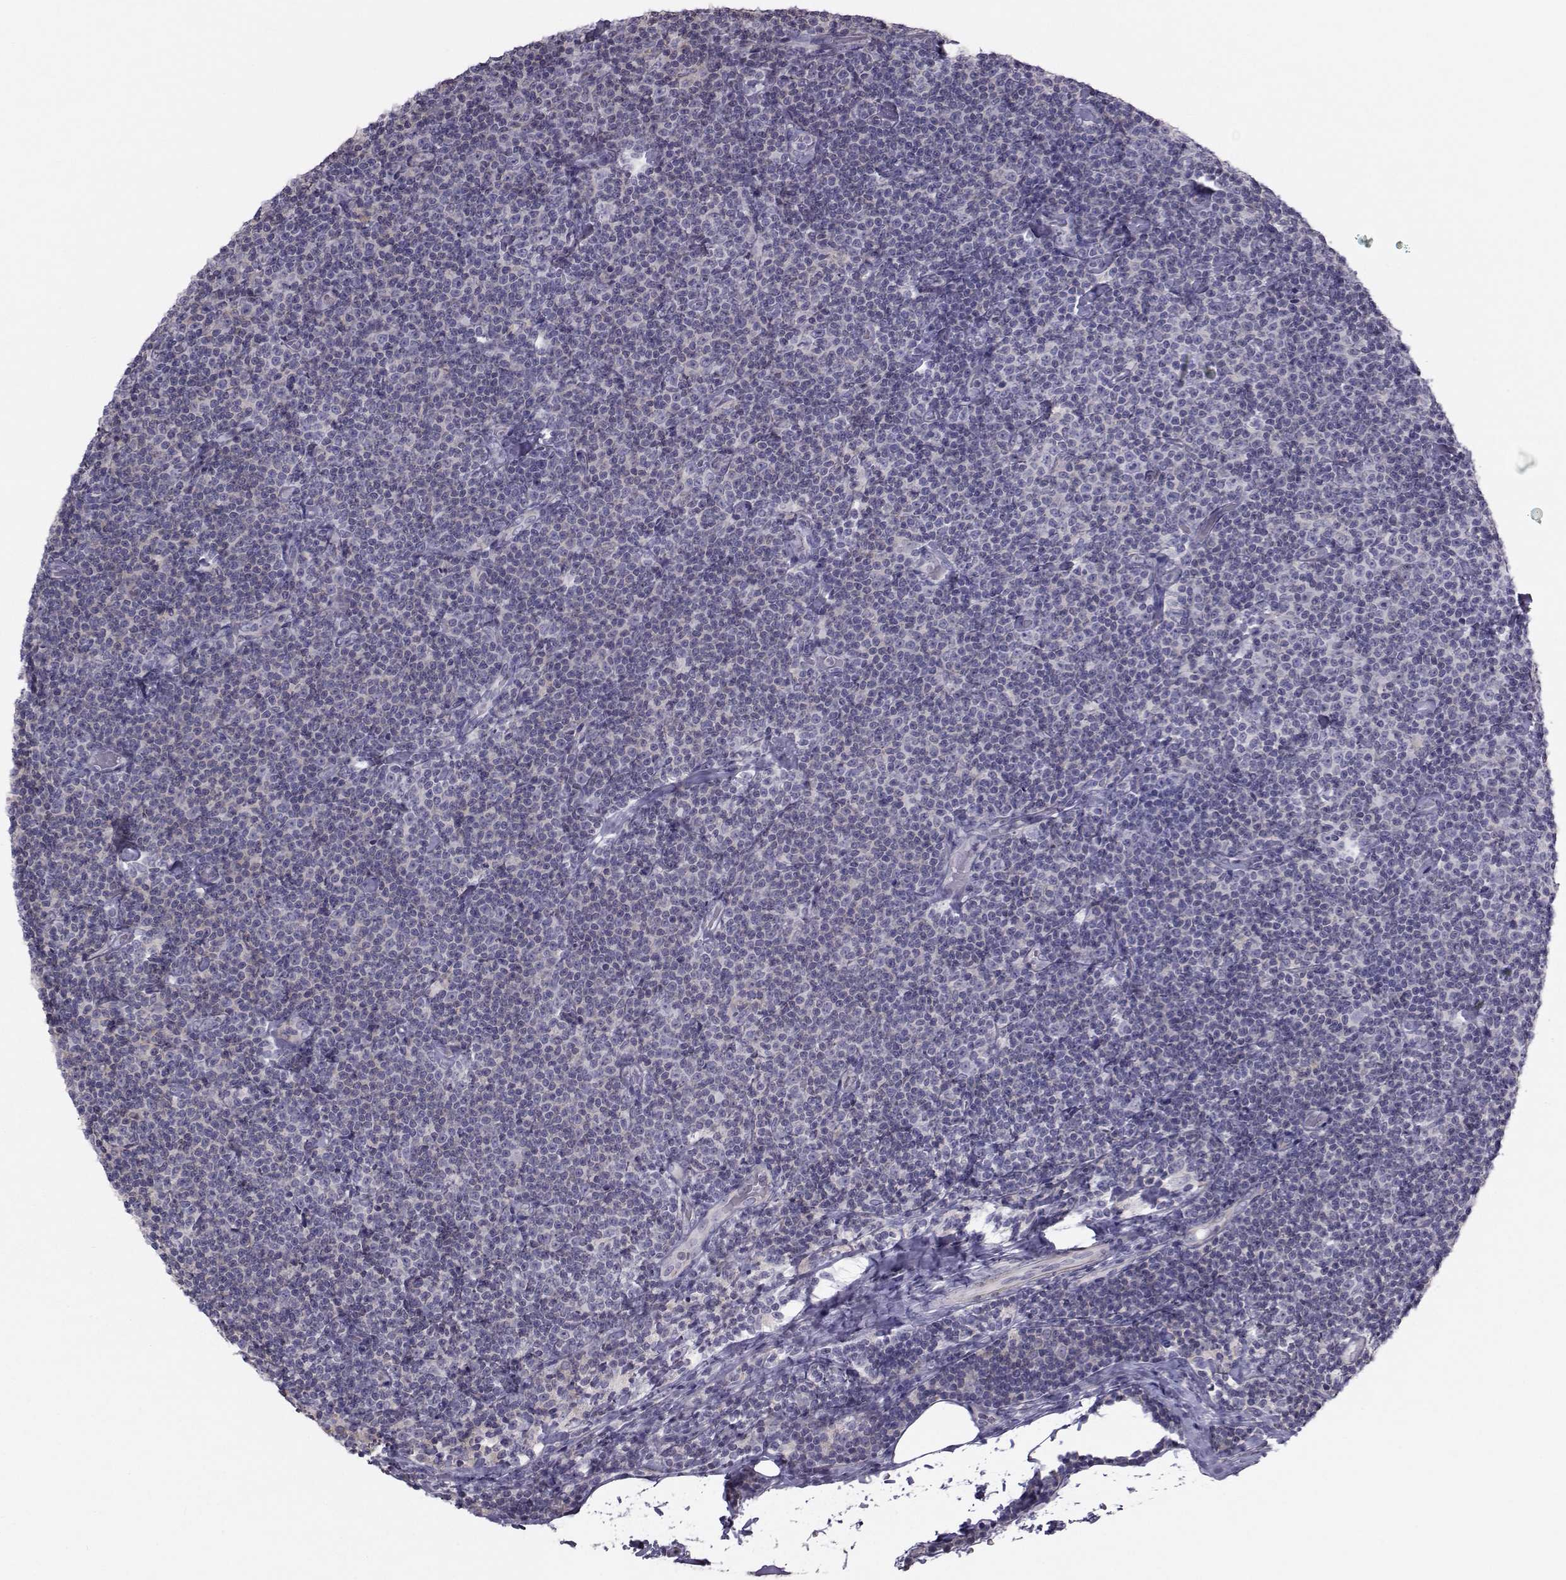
{"staining": {"intensity": "negative", "quantity": "none", "location": "none"}, "tissue": "lymphoma", "cell_type": "Tumor cells", "image_type": "cancer", "snomed": [{"axis": "morphology", "description": "Malignant lymphoma, non-Hodgkin's type, Low grade"}, {"axis": "topography", "description": "Lymph node"}], "caption": "The micrograph exhibits no staining of tumor cells in lymphoma.", "gene": "GARIN3", "patient": {"sex": "male", "age": 81}}